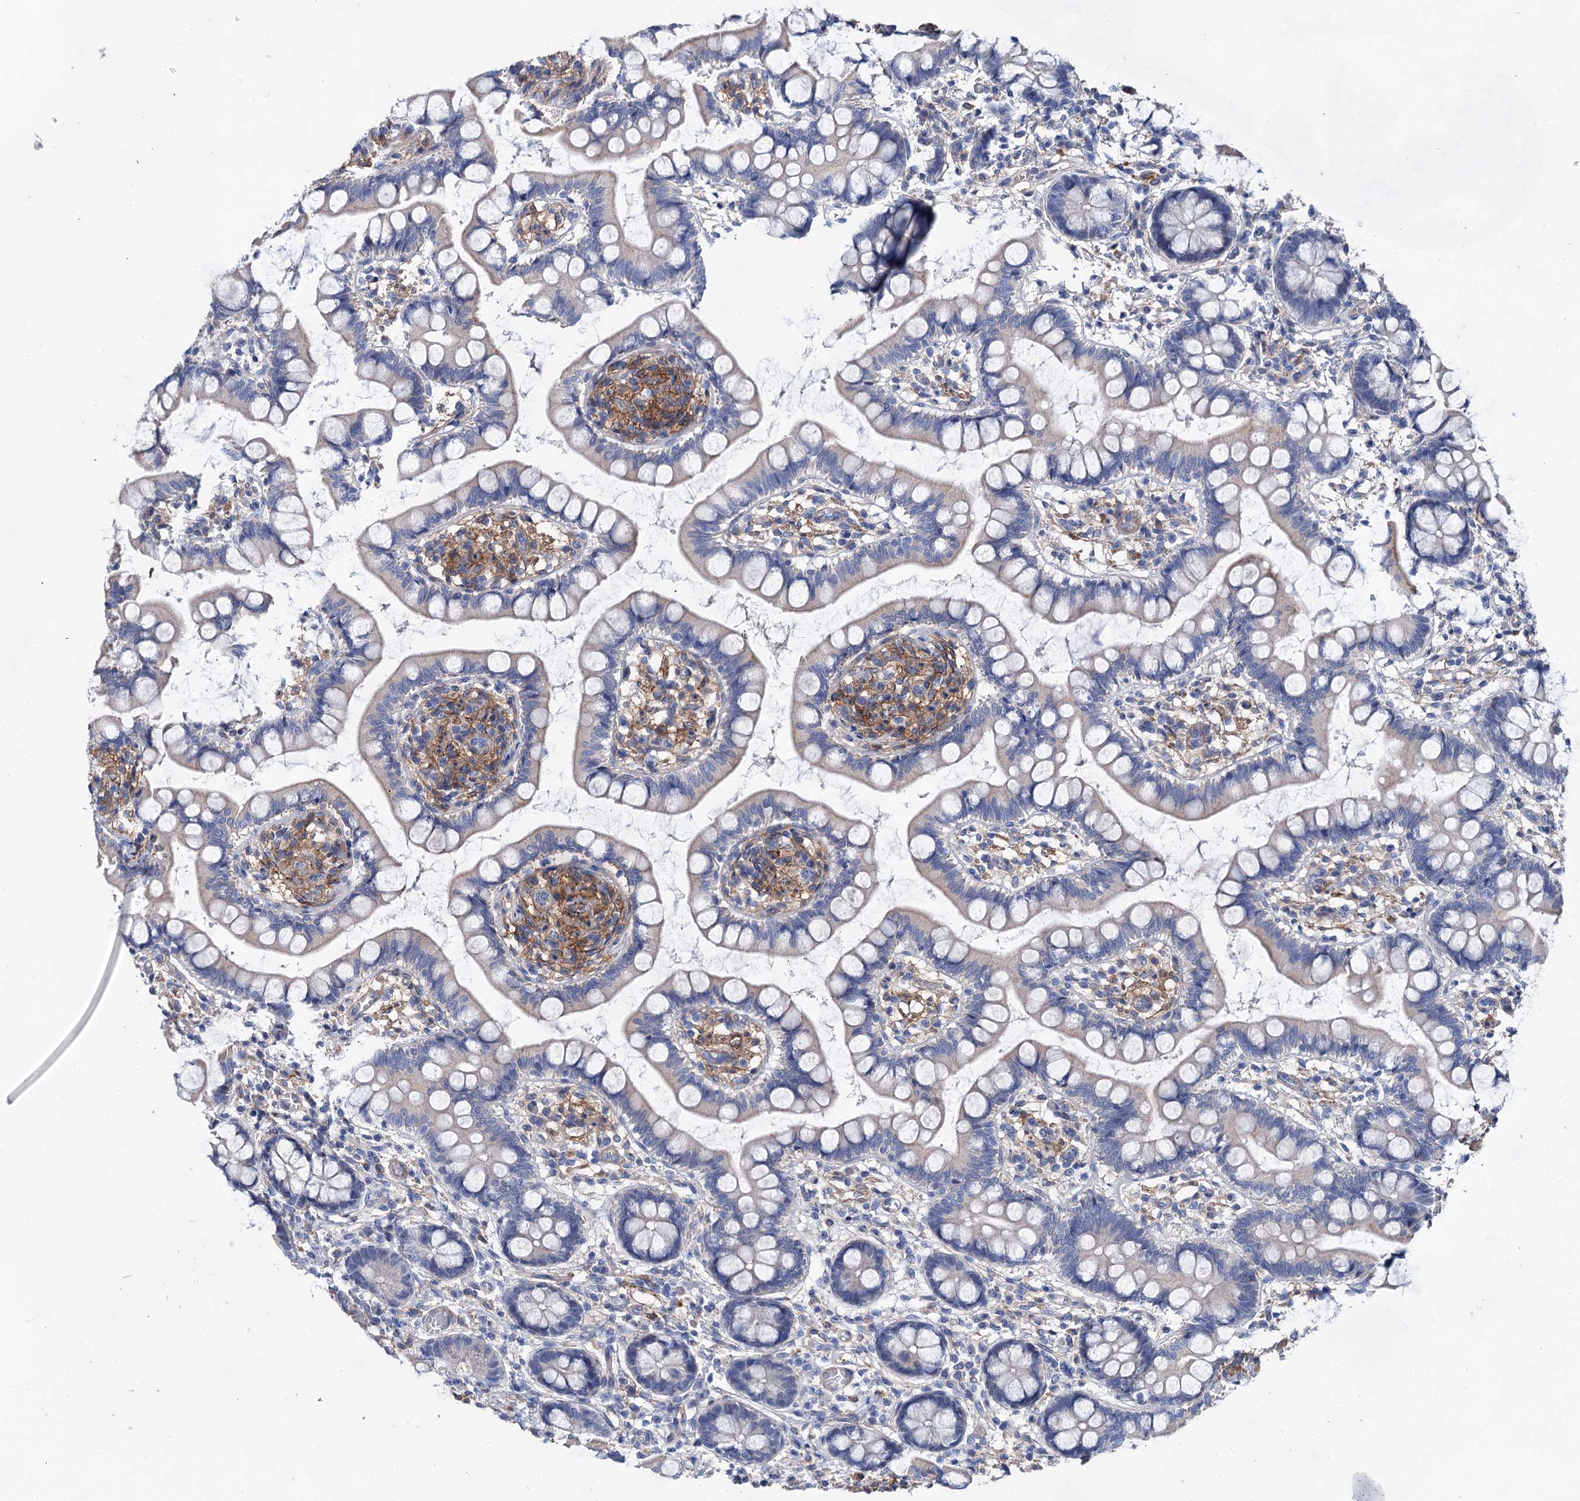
{"staining": {"intensity": "negative", "quantity": "none", "location": "none"}, "tissue": "small intestine", "cell_type": "Glandular cells", "image_type": "normal", "snomed": [{"axis": "morphology", "description": "Normal tissue, NOS"}, {"axis": "topography", "description": "Small intestine"}], "caption": "This histopathology image is of unremarkable small intestine stained with immunohistochemistry to label a protein in brown with the nuclei are counter-stained blue. There is no positivity in glandular cells.", "gene": "GPR155", "patient": {"sex": "male", "age": 52}}